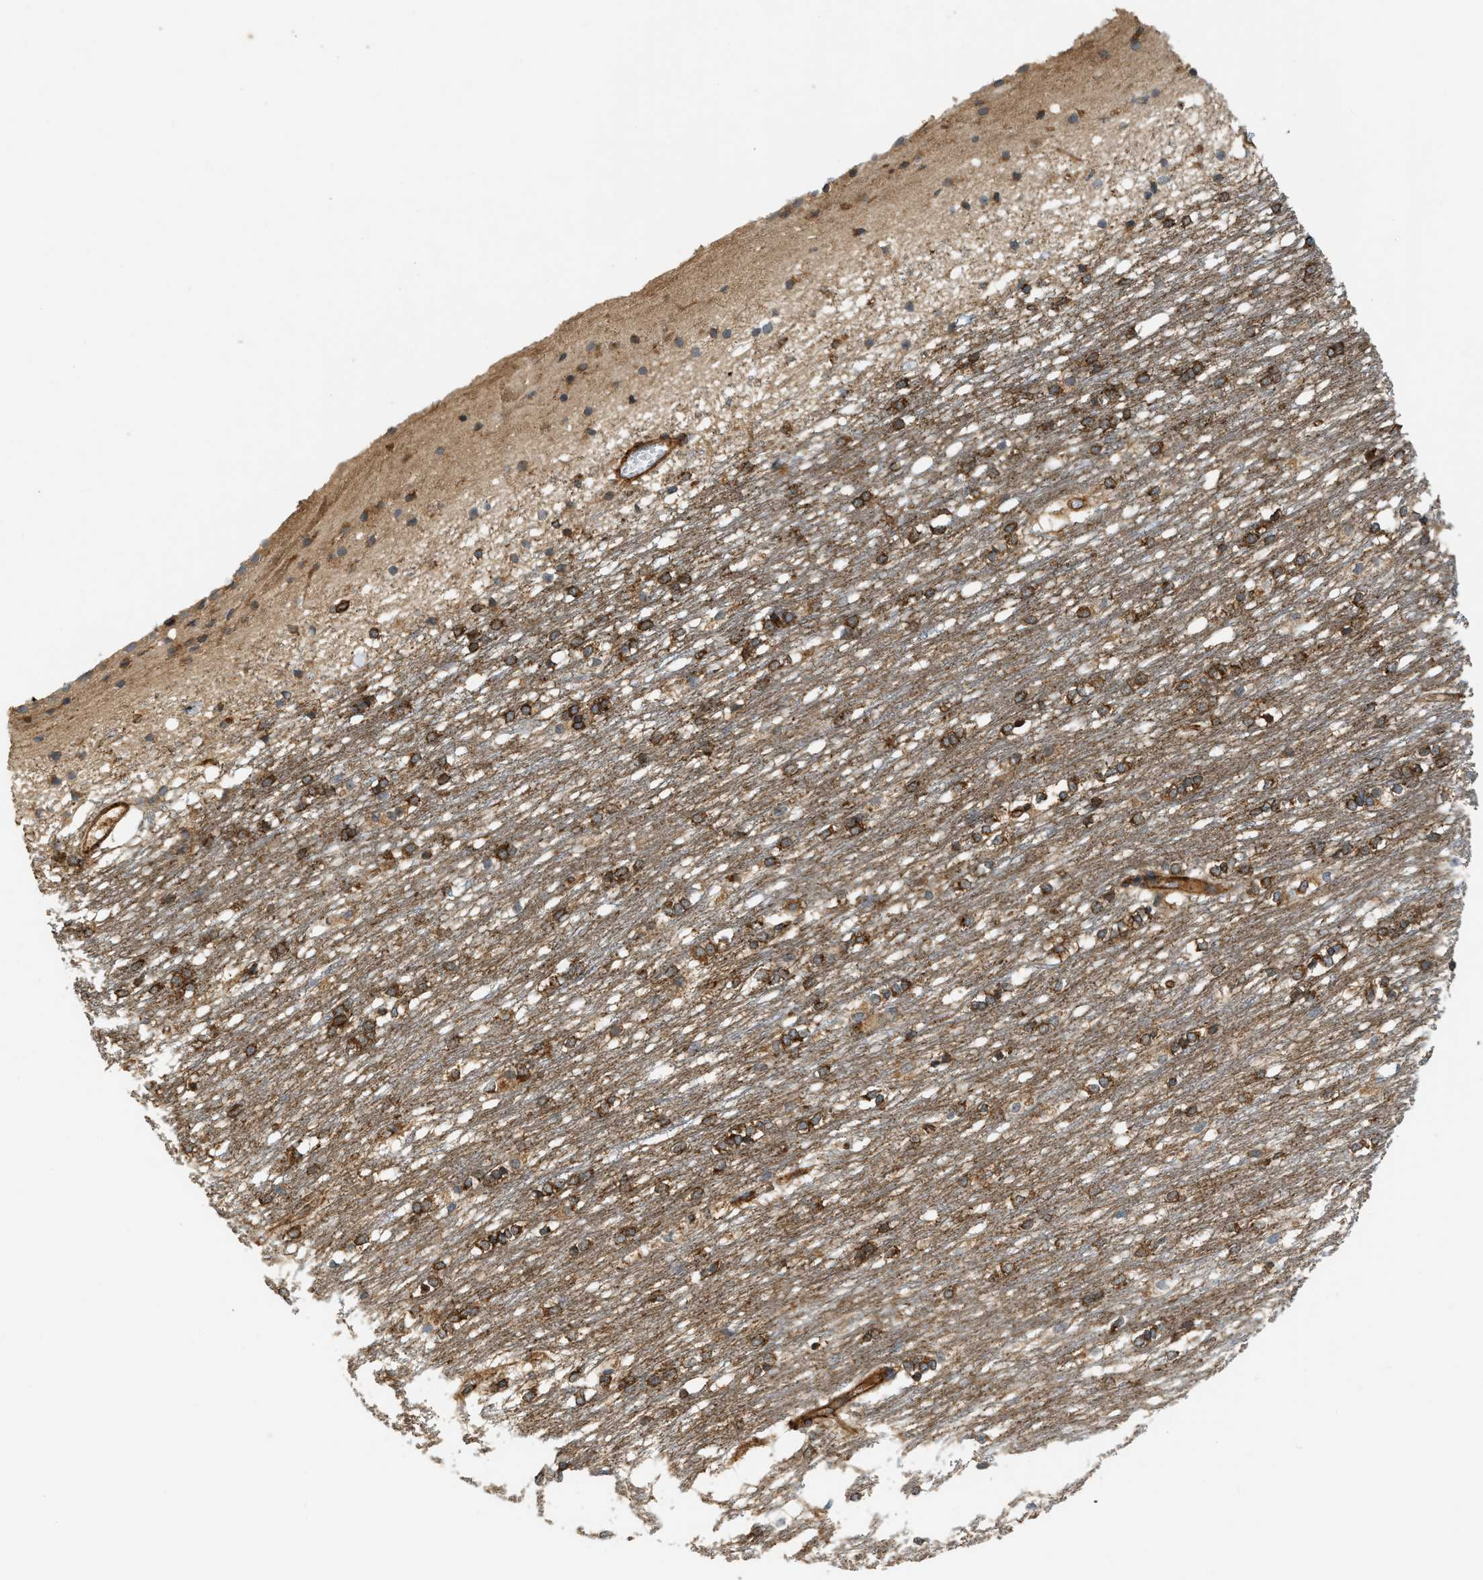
{"staining": {"intensity": "strong", "quantity": "25%-75%", "location": "cytoplasmic/membranous"}, "tissue": "caudate", "cell_type": "Glial cells", "image_type": "normal", "snomed": [{"axis": "morphology", "description": "Normal tissue, NOS"}, {"axis": "topography", "description": "Lateral ventricle wall"}], "caption": "Glial cells exhibit high levels of strong cytoplasmic/membranous staining in approximately 25%-75% of cells in benign human caudate. (DAB (3,3'-diaminobenzidine) IHC with brightfield microscopy, high magnification).", "gene": "HIP1", "patient": {"sex": "female", "age": 19}}